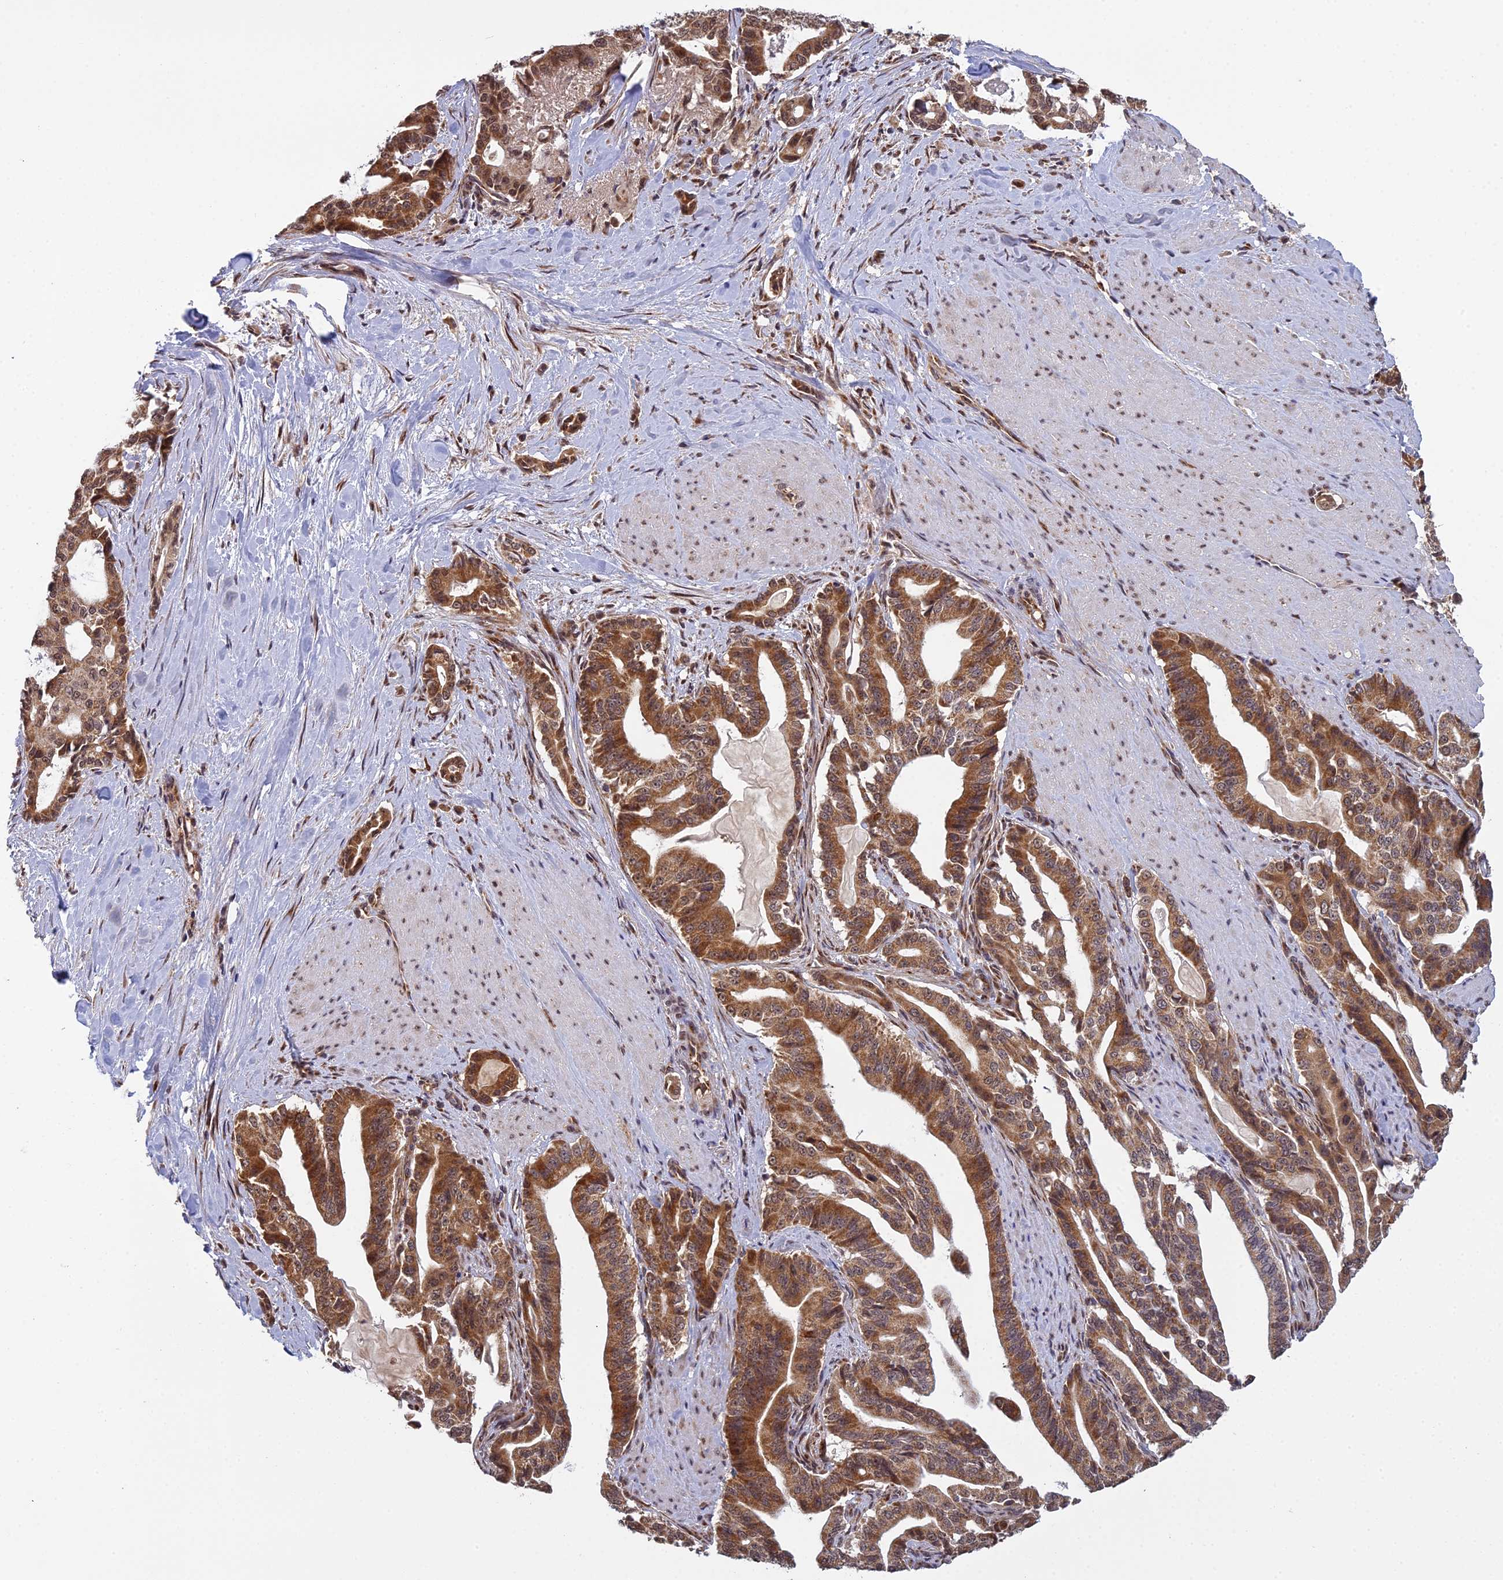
{"staining": {"intensity": "moderate", "quantity": ">75%", "location": "cytoplasmic/membranous,nuclear"}, "tissue": "pancreatic cancer", "cell_type": "Tumor cells", "image_type": "cancer", "snomed": [{"axis": "morphology", "description": "Adenocarcinoma, NOS"}, {"axis": "topography", "description": "Pancreas"}], "caption": "IHC image of neoplastic tissue: human pancreatic cancer (adenocarcinoma) stained using IHC shows medium levels of moderate protein expression localized specifically in the cytoplasmic/membranous and nuclear of tumor cells, appearing as a cytoplasmic/membranous and nuclear brown color.", "gene": "MEOX1", "patient": {"sex": "male", "age": 63}}